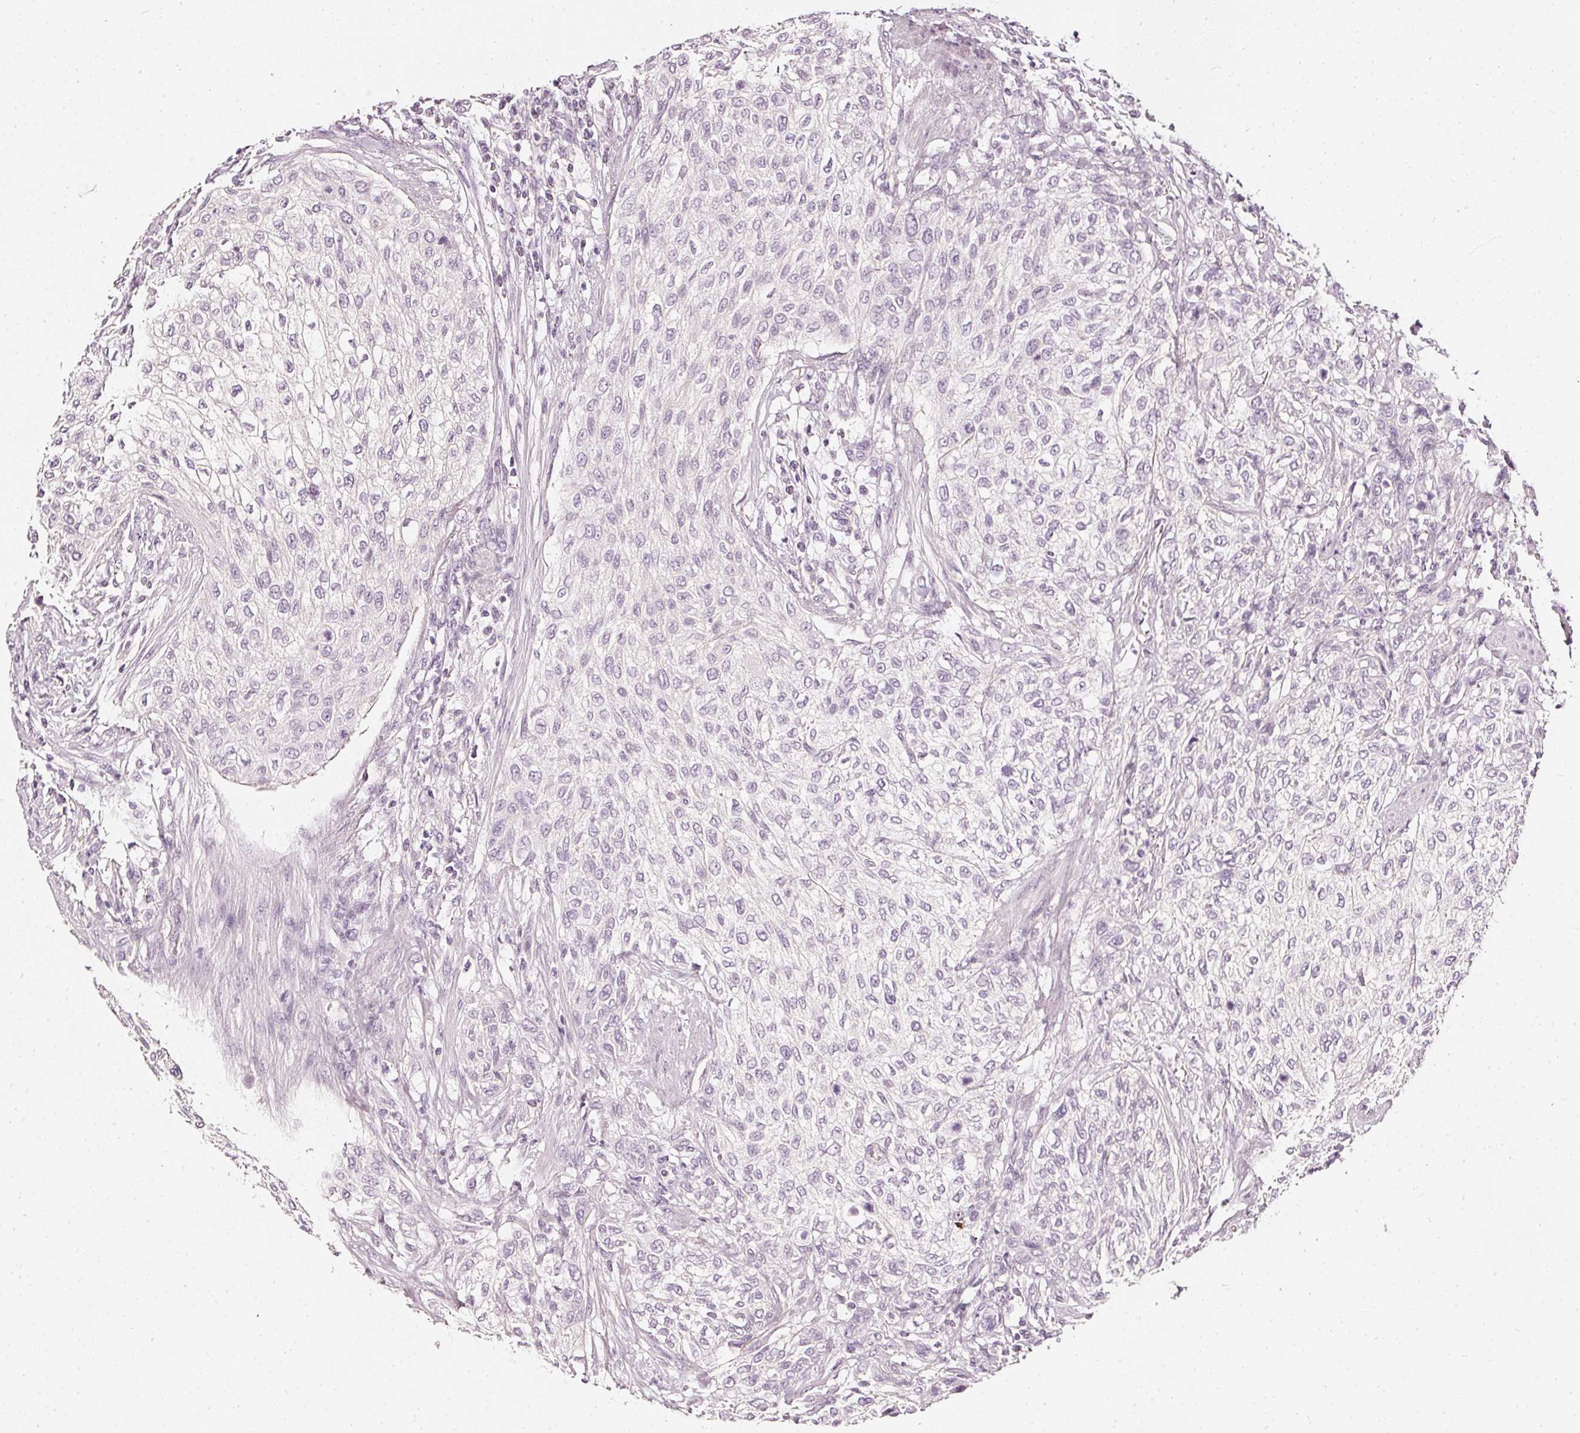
{"staining": {"intensity": "negative", "quantity": "none", "location": "none"}, "tissue": "urothelial cancer", "cell_type": "Tumor cells", "image_type": "cancer", "snomed": [{"axis": "morphology", "description": "Urothelial carcinoma, High grade"}, {"axis": "topography", "description": "Urinary bladder"}], "caption": "An image of human urothelial carcinoma (high-grade) is negative for staining in tumor cells. (DAB immunohistochemistry with hematoxylin counter stain).", "gene": "CNP", "patient": {"sex": "male", "age": 35}}